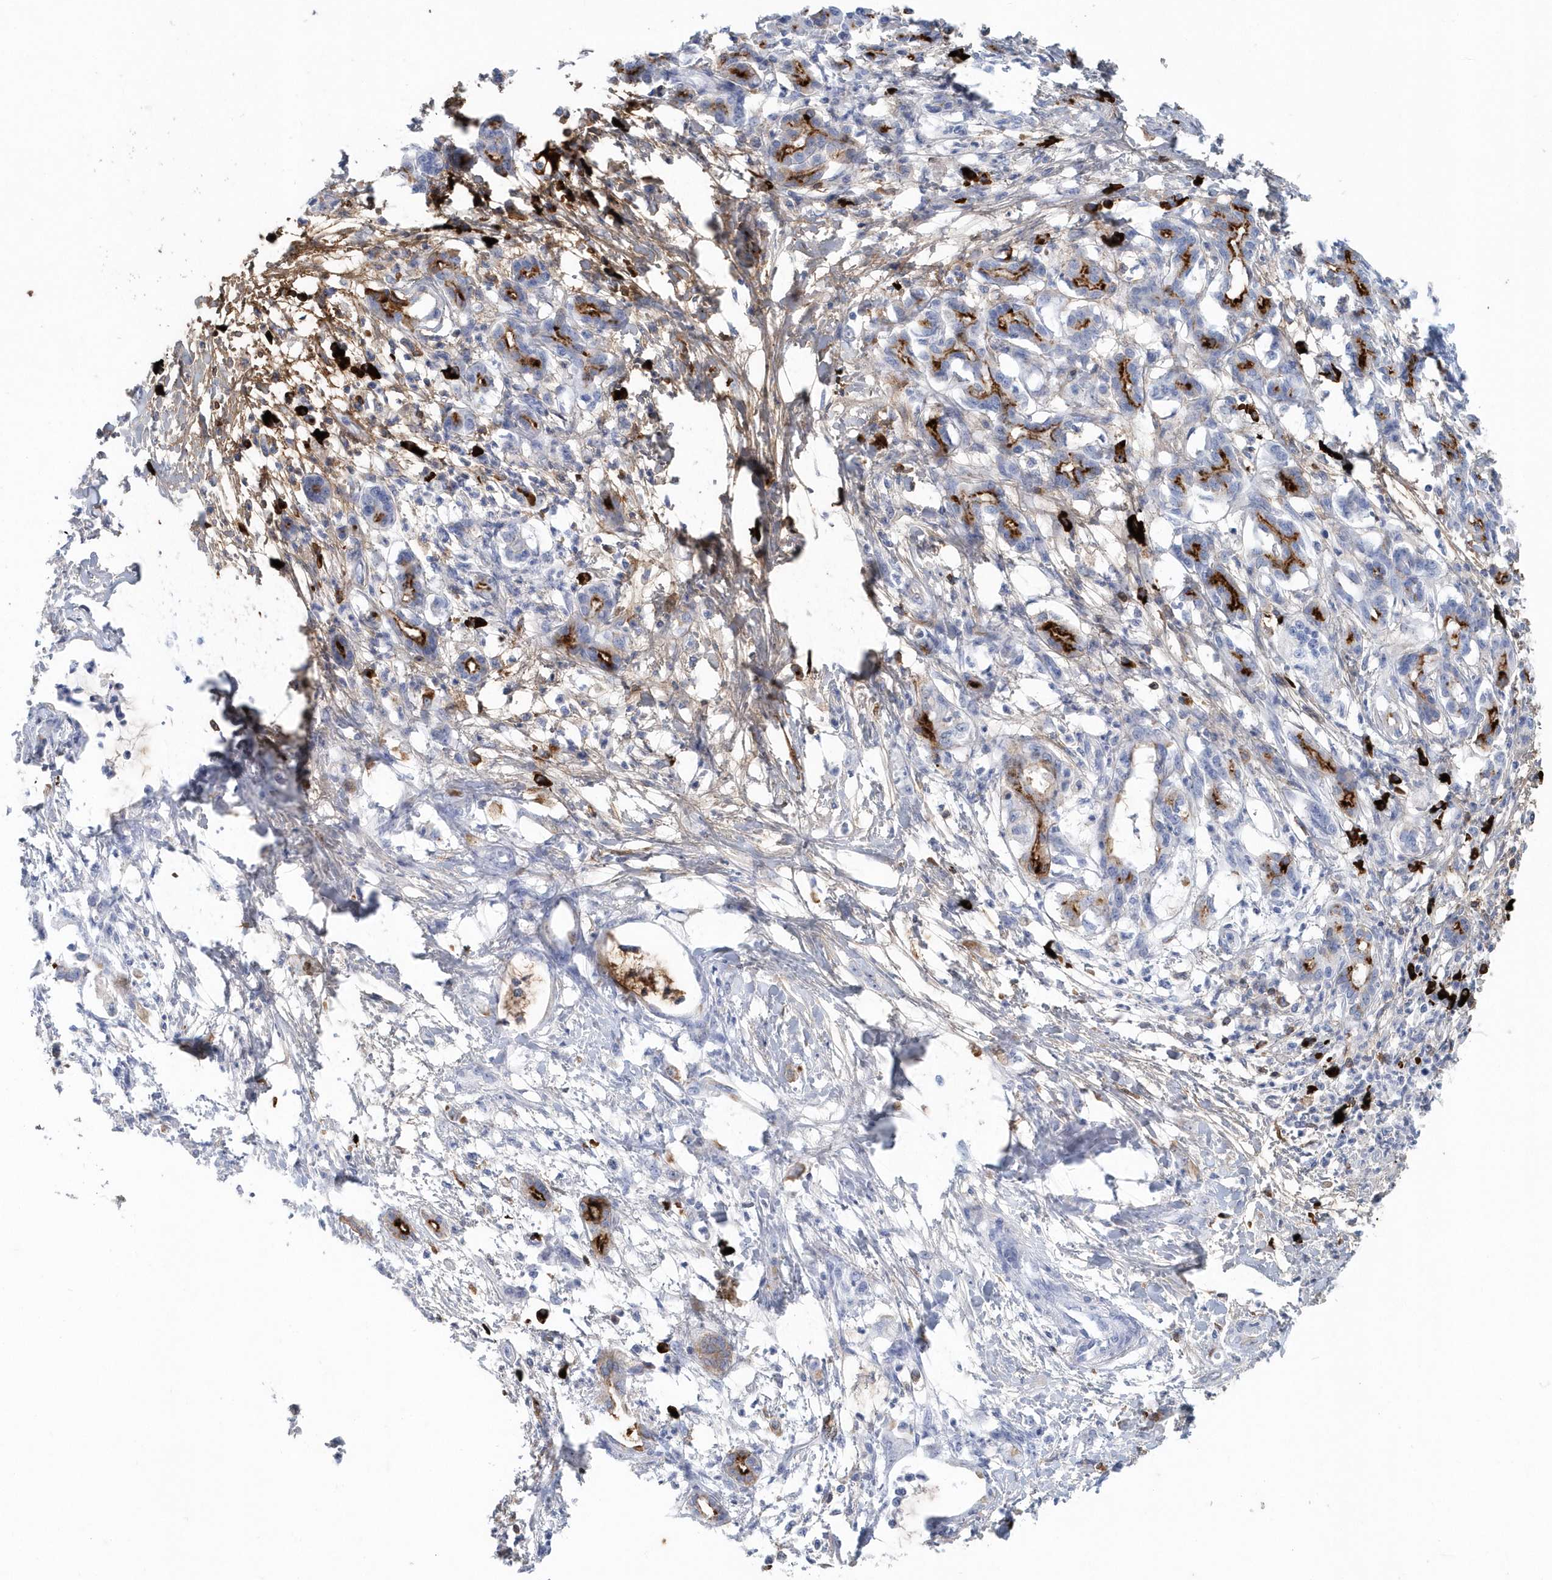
{"staining": {"intensity": "moderate", "quantity": "<25%", "location": "cytoplasmic/membranous"}, "tissue": "pancreatic cancer", "cell_type": "Tumor cells", "image_type": "cancer", "snomed": [{"axis": "morphology", "description": "Adenocarcinoma, NOS"}, {"axis": "topography", "description": "Pancreas"}], "caption": "Pancreatic cancer stained with a brown dye exhibits moderate cytoplasmic/membranous positive positivity in approximately <25% of tumor cells.", "gene": "JCHAIN", "patient": {"sex": "female", "age": 55}}